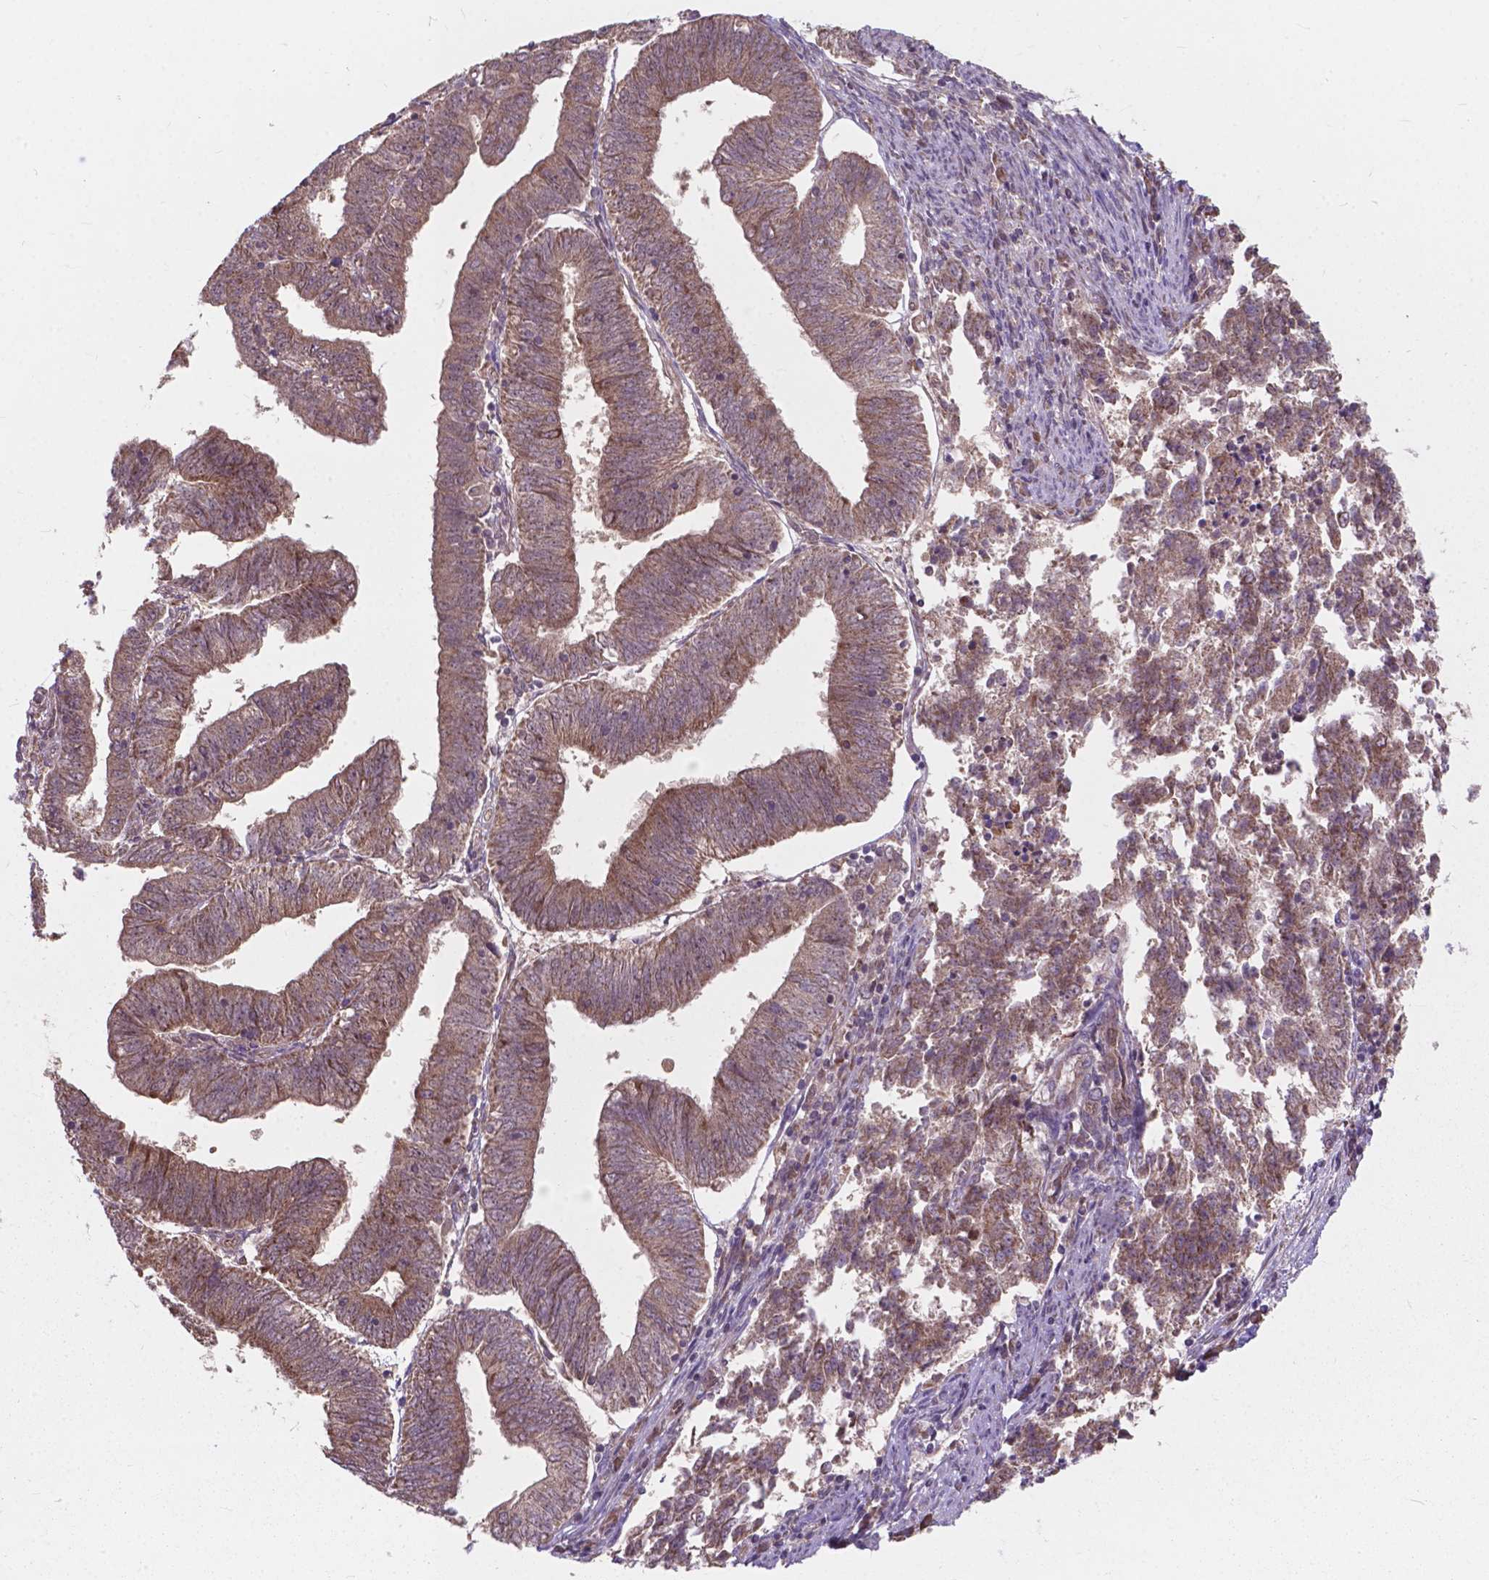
{"staining": {"intensity": "moderate", "quantity": "25%-75%", "location": "cytoplasmic/membranous"}, "tissue": "endometrial cancer", "cell_type": "Tumor cells", "image_type": "cancer", "snomed": [{"axis": "morphology", "description": "Adenocarcinoma, NOS"}, {"axis": "topography", "description": "Endometrium"}], "caption": "Immunohistochemistry of human endometrial cancer displays medium levels of moderate cytoplasmic/membranous staining in about 25%-75% of tumor cells.", "gene": "MRPL33", "patient": {"sex": "female", "age": 82}}